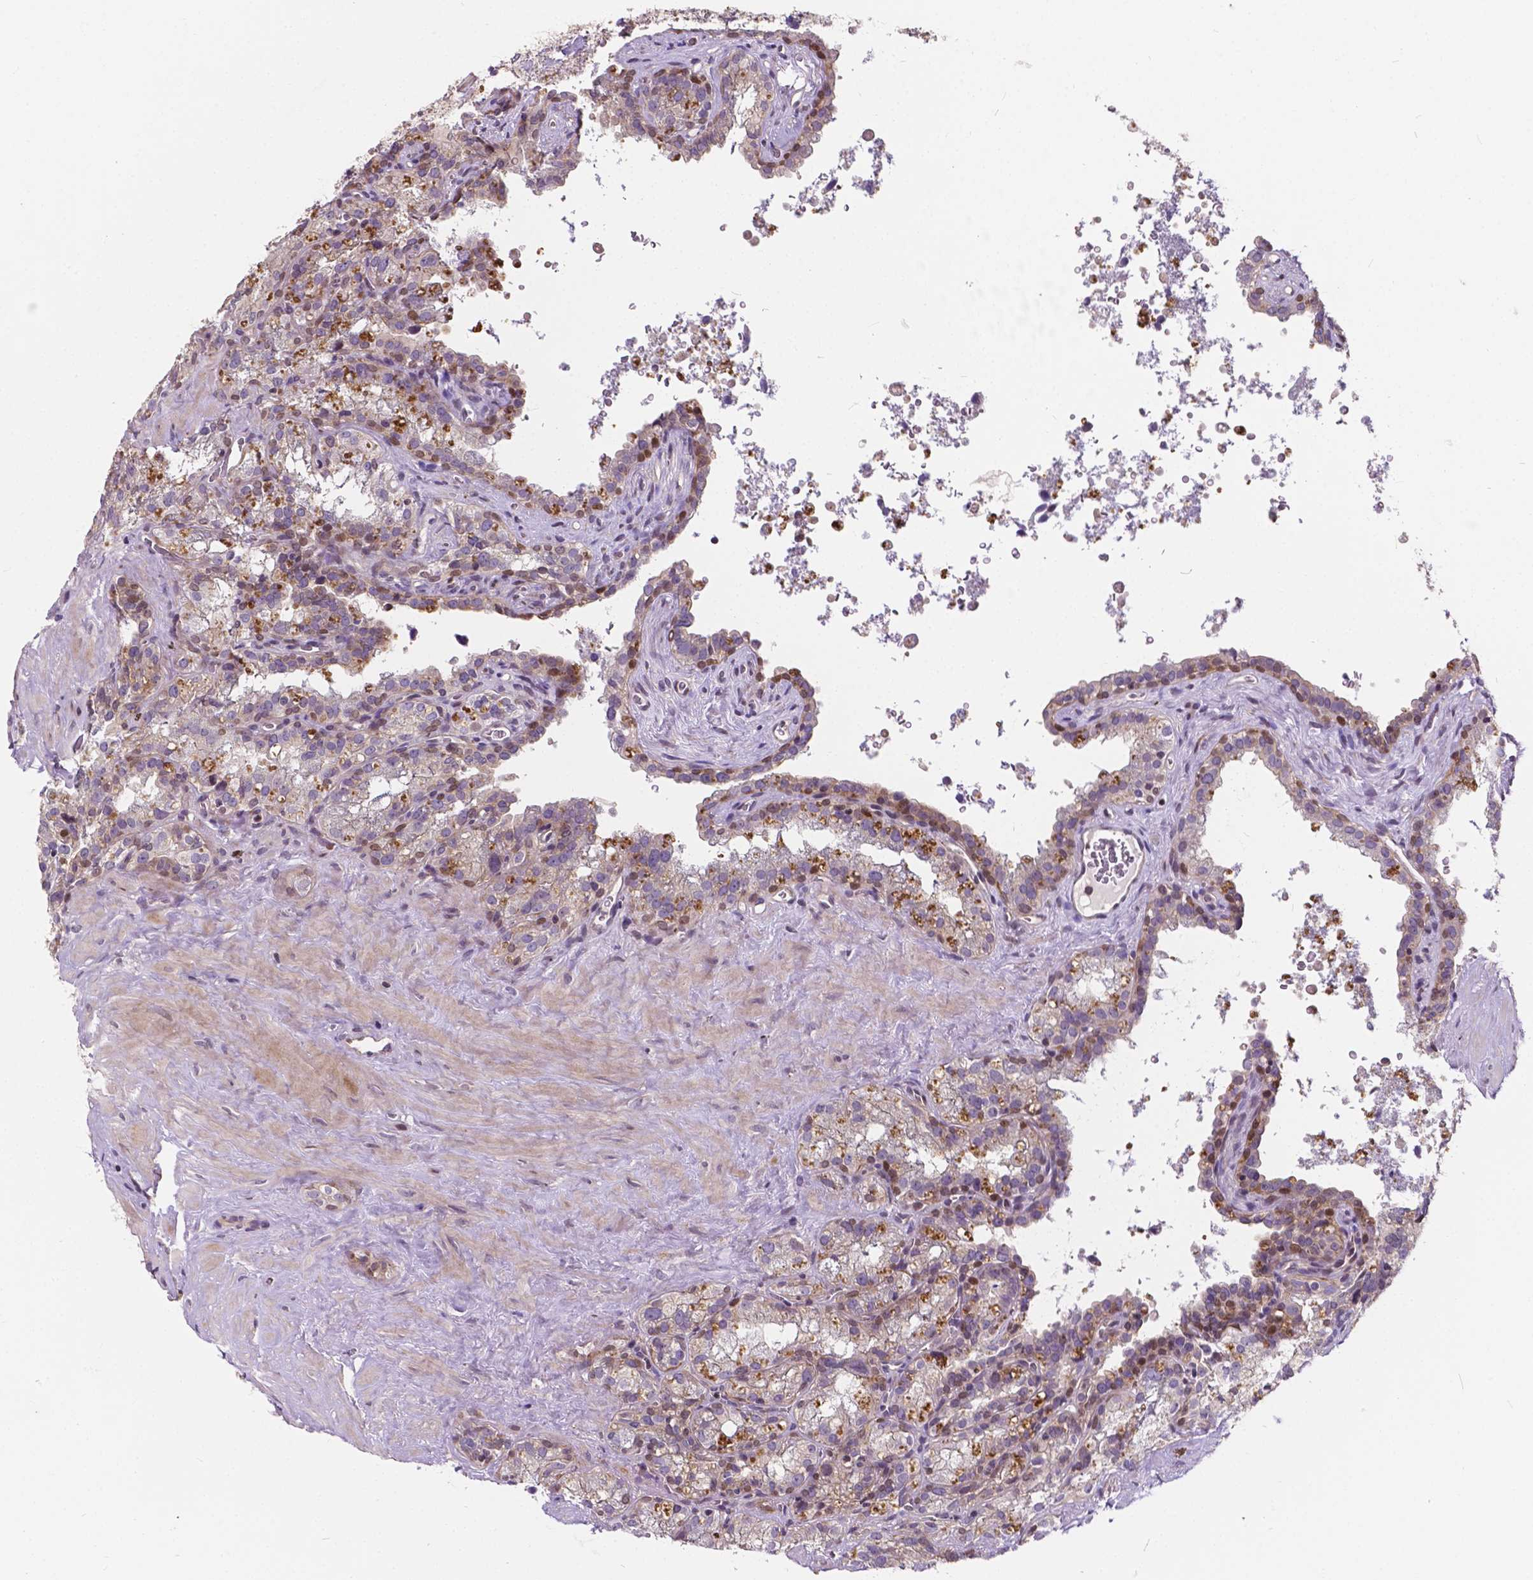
{"staining": {"intensity": "negative", "quantity": "none", "location": "none"}, "tissue": "seminal vesicle", "cell_type": "Glandular cells", "image_type": "normal", "snomed": [{"axis": "morphology", "description": "Normal tissue, NOS"}, {"axis": "topography", "description": "Prostate"}, {"axis": "topography", "description": "Seminal veicle"}], "caption": "Seminal vesicle was stained to show a protein in brown. There is no significant expression in glandular cells. (Stains: DAB (3,3'-diaminobenzidine) immunohistochemistry (IHC) with hematoxylin counter stain, Microscopy: brightfield microscopy at high magnification).", "gene": "INPP5E", "patient": {"sex": "male", "age": 71}}